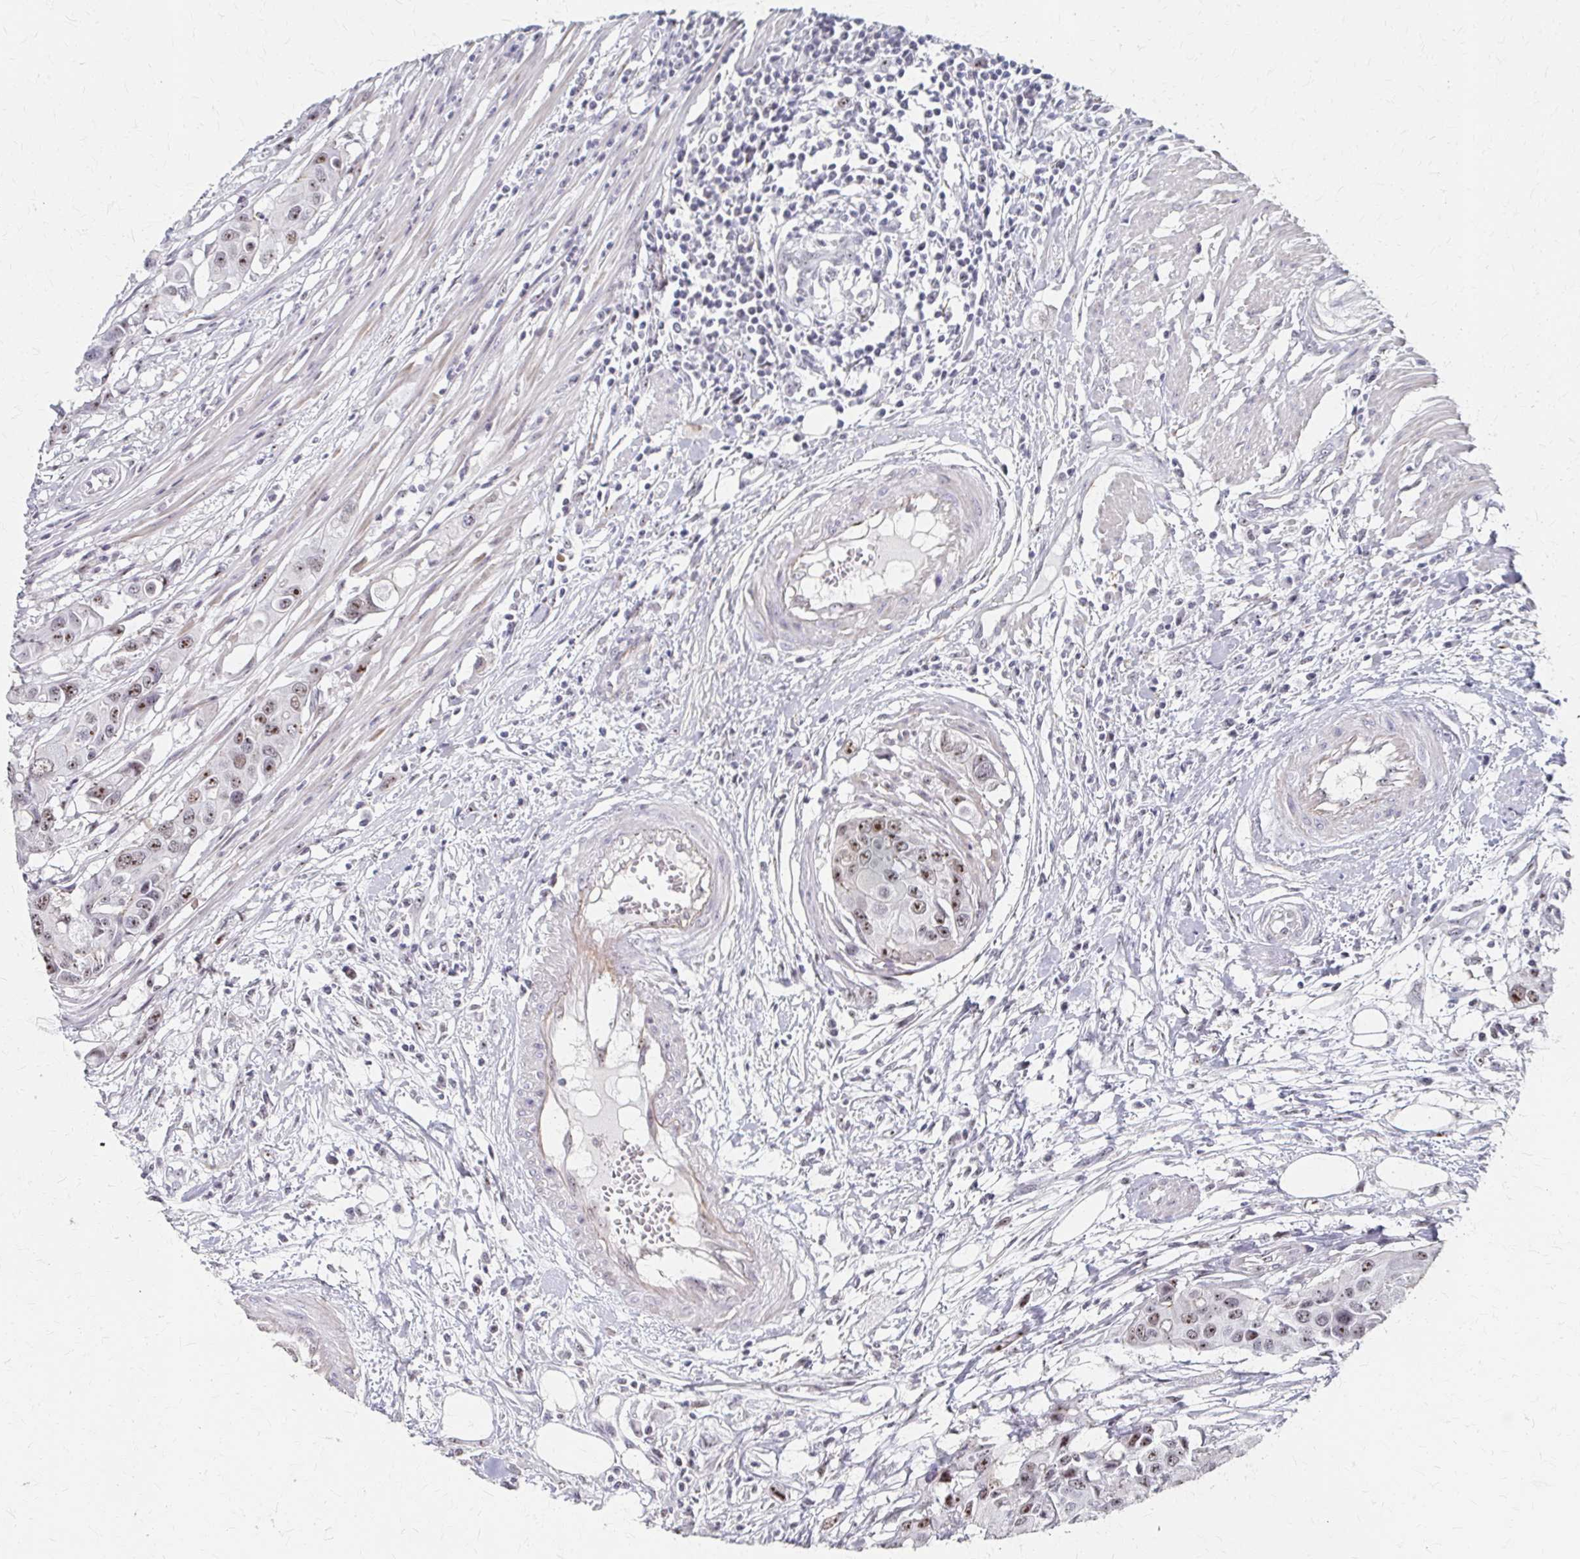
{"staining": {"intensity": "moderate", "quantity": "25%-75%", "location": "nuclear"}, "tissue": "colorectal cancer", "cell_type": "Tumor cells", "image_type": "cancer", "snomed": [{"axis": "morphology", "description": "Adenocarcinoma, NOS"}, {"axis": "topography", "description": "Colon"}], "caption": "Colorectal cancer was stained to show a protein in brown. There is medium levels of moderate nuclear expression in approximately 25%-75% of tumor cells. The staining is performed using DAB (3,3'-diaminobenzidine) brown chromogen to label protein expression. The nuclei are counter-stained blue using hematoxylin.", "gene": "PES1", "patient": {"sex": "male", "age": 77}}